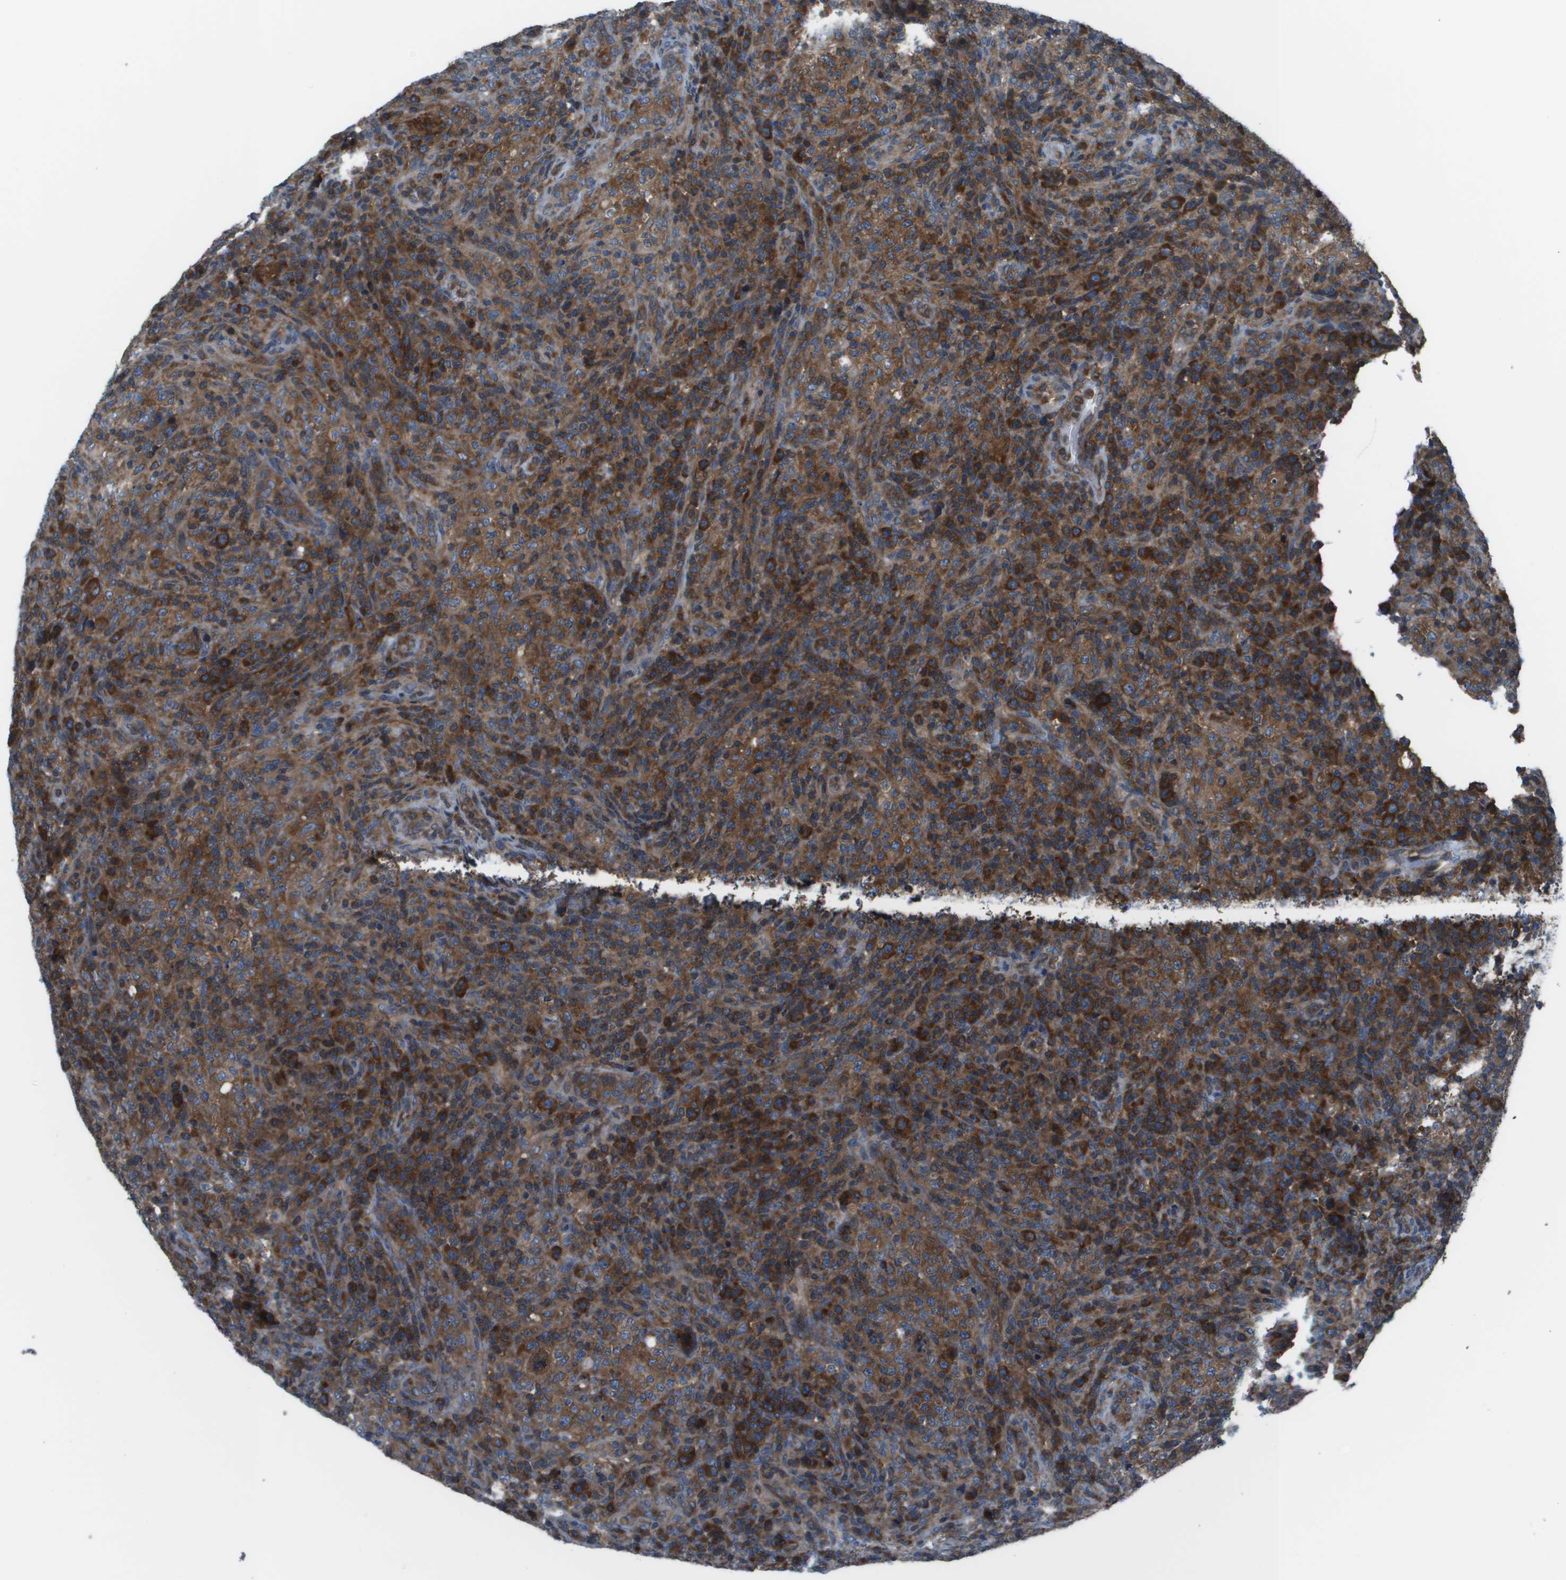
{"staining": {"intensity": "strong", "quantity": ">75%", "location": "cytoplasmic/membranous"}, "tissue": "lymphoma", "cell_type": "Tumor cells", "image_type": "cancer", "snomed": [{"axis": "morphology", "description": "Malignant lymphoma, non-Hodgkin's type, High grade"}, {"axis": "topography", "description": "Lymph node"}], "caption": "This is an image of IHC staining of high-grade malignant lymphoma, non-Hodgkin's type, which shows strong staining in the cytoplasmic/membranous of tumor cells.", "gene": "EIF3B", "patient": {"sex": "female", "age": 76}}